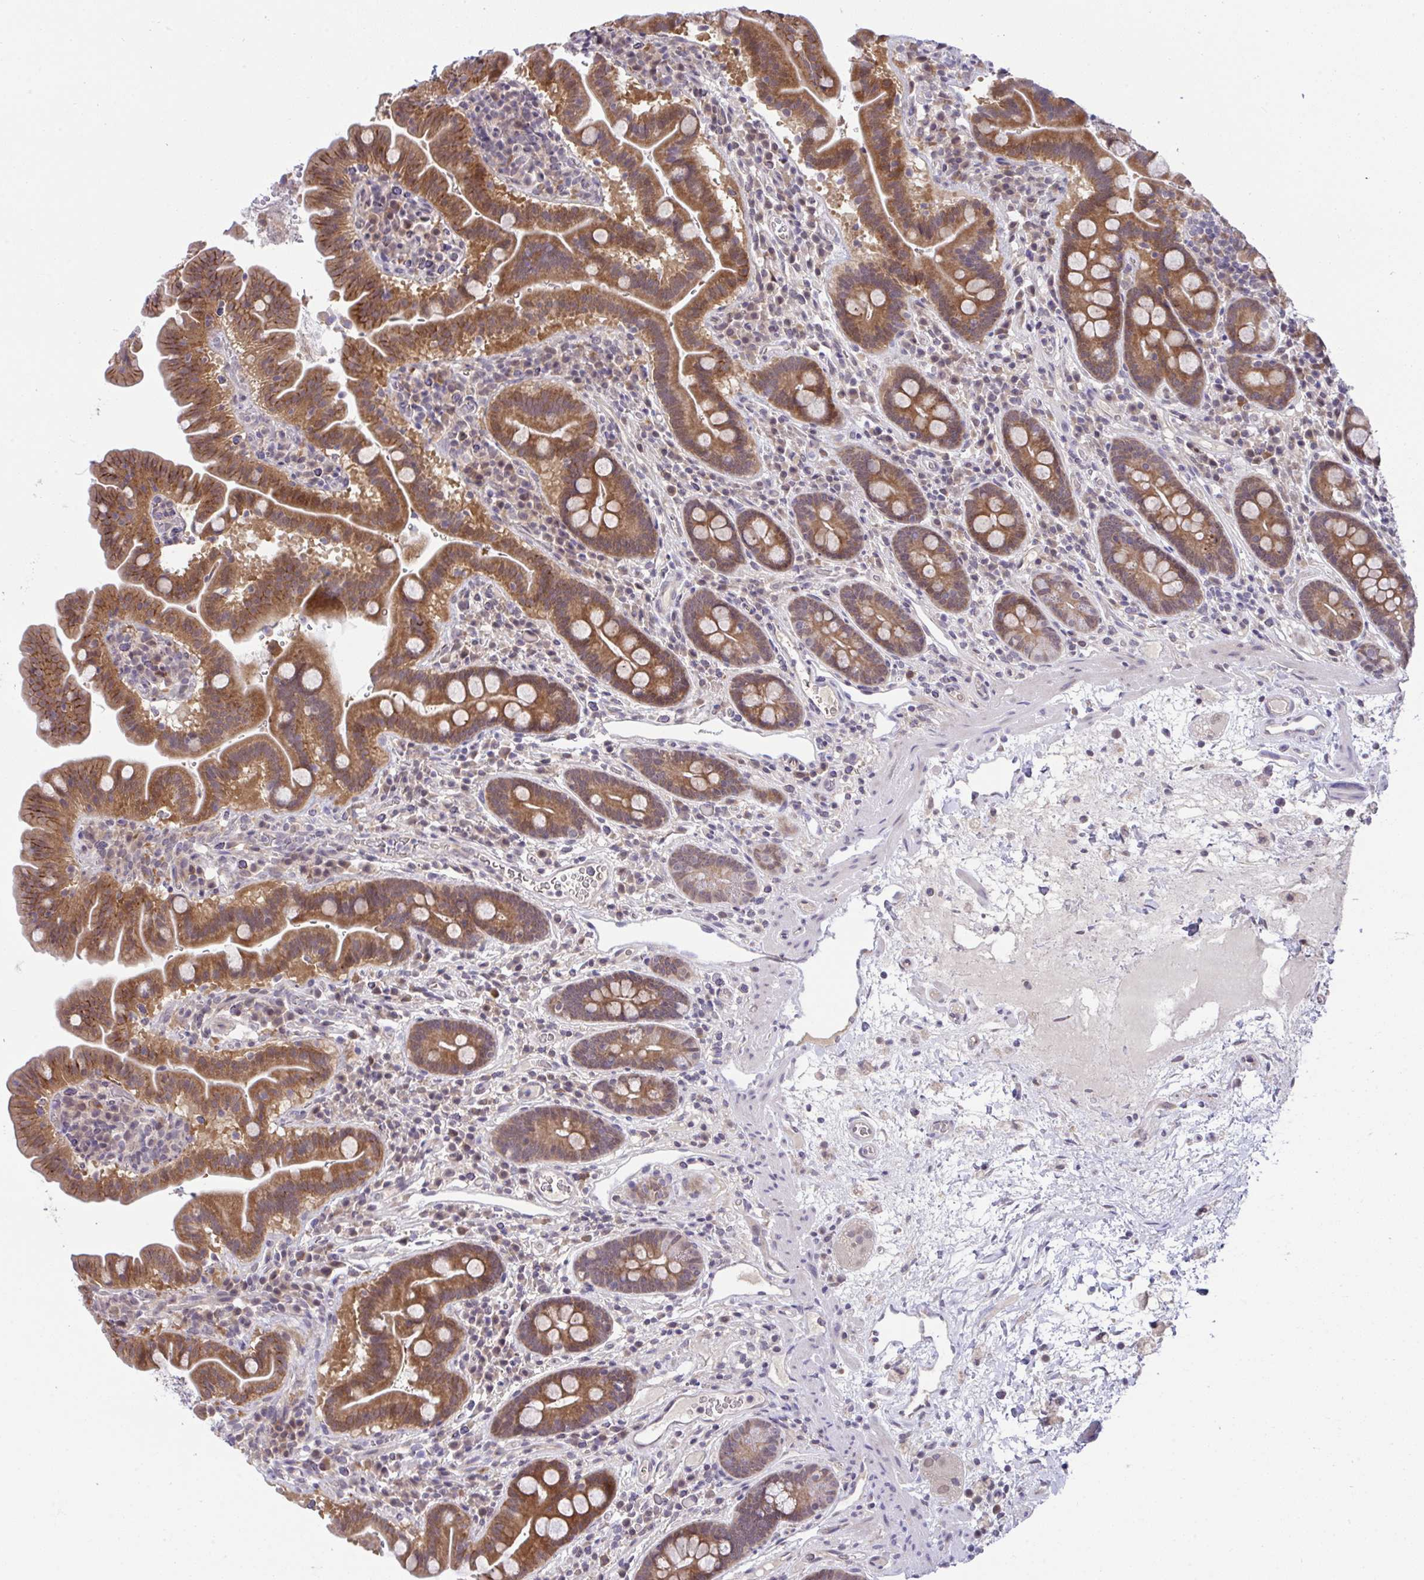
{"staining": {"intensity": "strong", "quantity": ">75%", "location": "cytoplasmic/membranous"}, "tissue": "small intestine", "cell_type": "Glandular cells", "image_type": "normal", "snomed": [{"axis": "morphology", "description": "Normal tissue, NOS"}, {"axis": "topography", "description": "Small intestine"}], "caption": "Normal small intestine exhibits strong cytoplasmic/membranous expression in about >75% of glandular cells, visualized by immunohistochemistry. (IHC, brightfield microscopy, high magnification).", "gene": "C9orf64", "patient": {"sex": "male", "age": 26}}